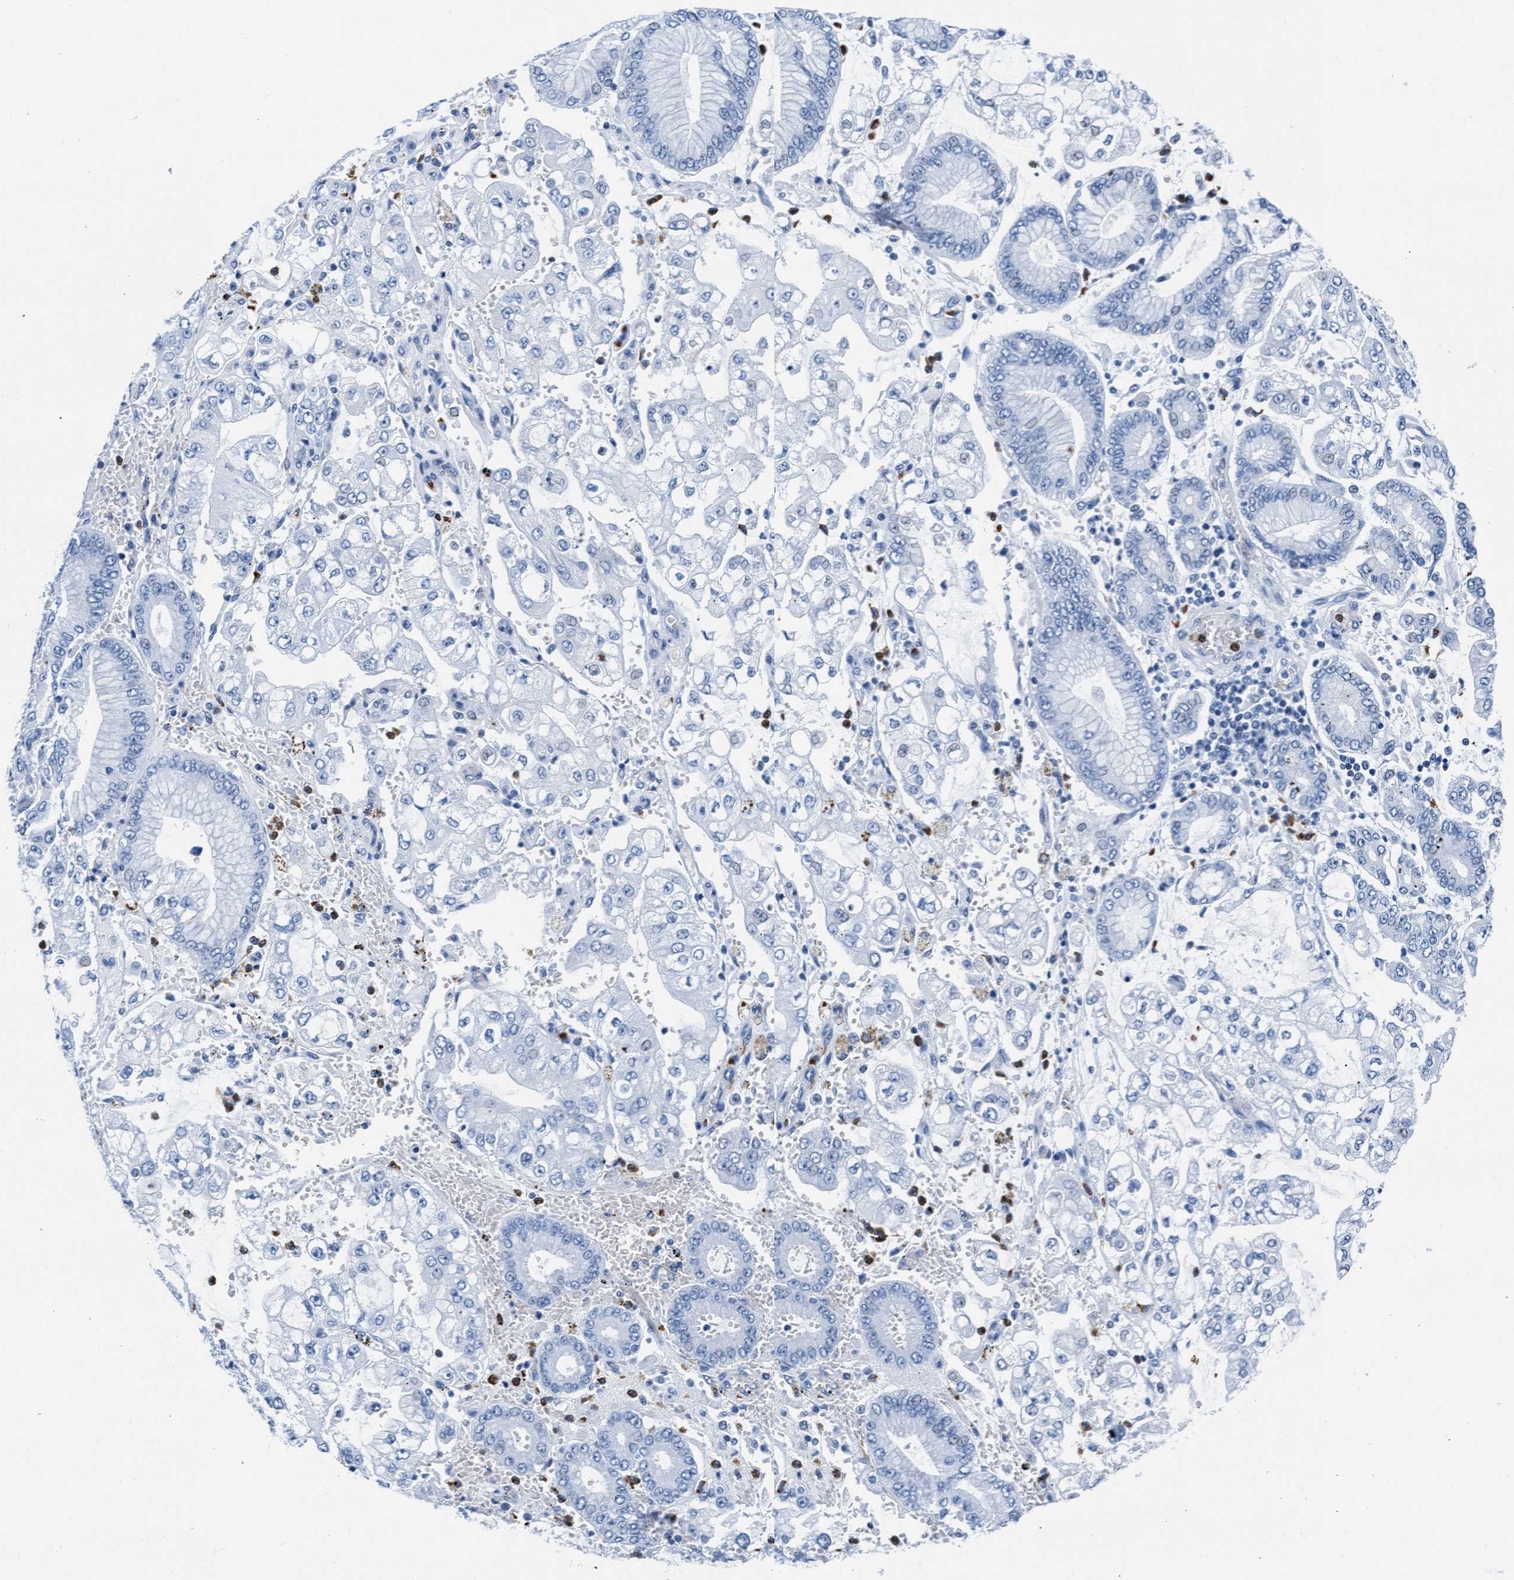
{"staining": {"intensity": "negative", "quantity": "none", "location": "none"}, "tissue": "stomach cancer", "cell_type": "Tumor cells", "image_type": "cancer", "snomed": [{"axis": "morphology", "description": "Adenocarcinoma, NOS"}, {"axis": "topography", "description": "Stomach"}], "caption": "Immunohistochemistry of human stomach cancer (adenocarcinoma) demonstrates no positivity in tumor cells.", "gene": "MMP8", "patient": {"sex": "male", "age": 76}}